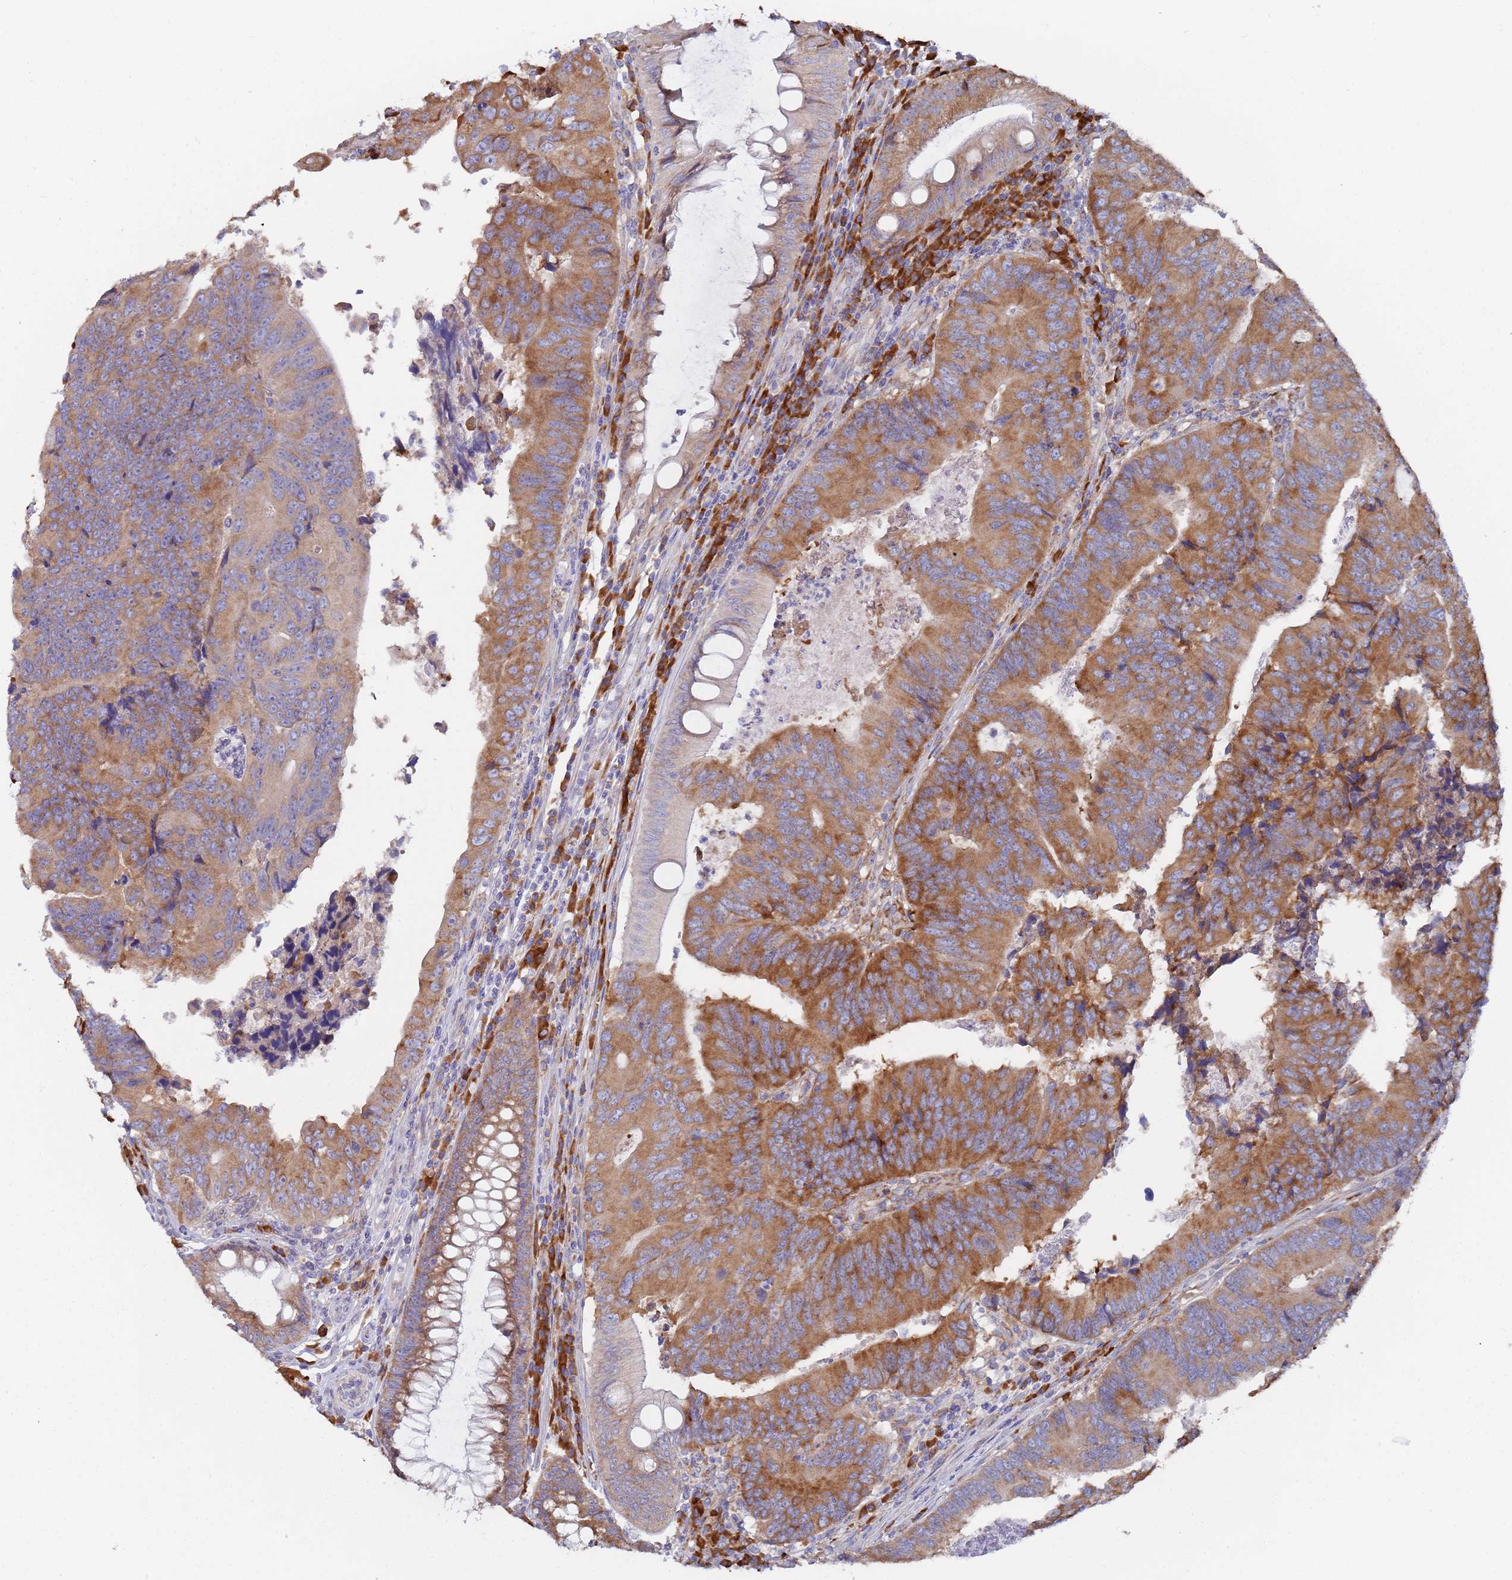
{"staining": {"intensity": "moderate", "quantity": ">75%", "location": "cytoplasmic/membranous"}, "tissue": "colorectal cancer", "cell_type": "Tumor cells", "image_type": "cancer", "snomed": [{"axis": "morphology", "description": "Adenocarcinoma, NOS"}, {"axis": "topography", "description": "Colon"}], "caption": "A photomicrograph of adenocarcinoma (colorectal) stained for a protein demonstrates moderate cytoplasmic/membranous brown staining in tumor cells. The staining is performed using DAB brown chromogen to label protein expression. The nuclei are counter-stained blue using hematoxylin.", "gene": "ZNF844", "patient": {"sex": "female", "age": 67}}